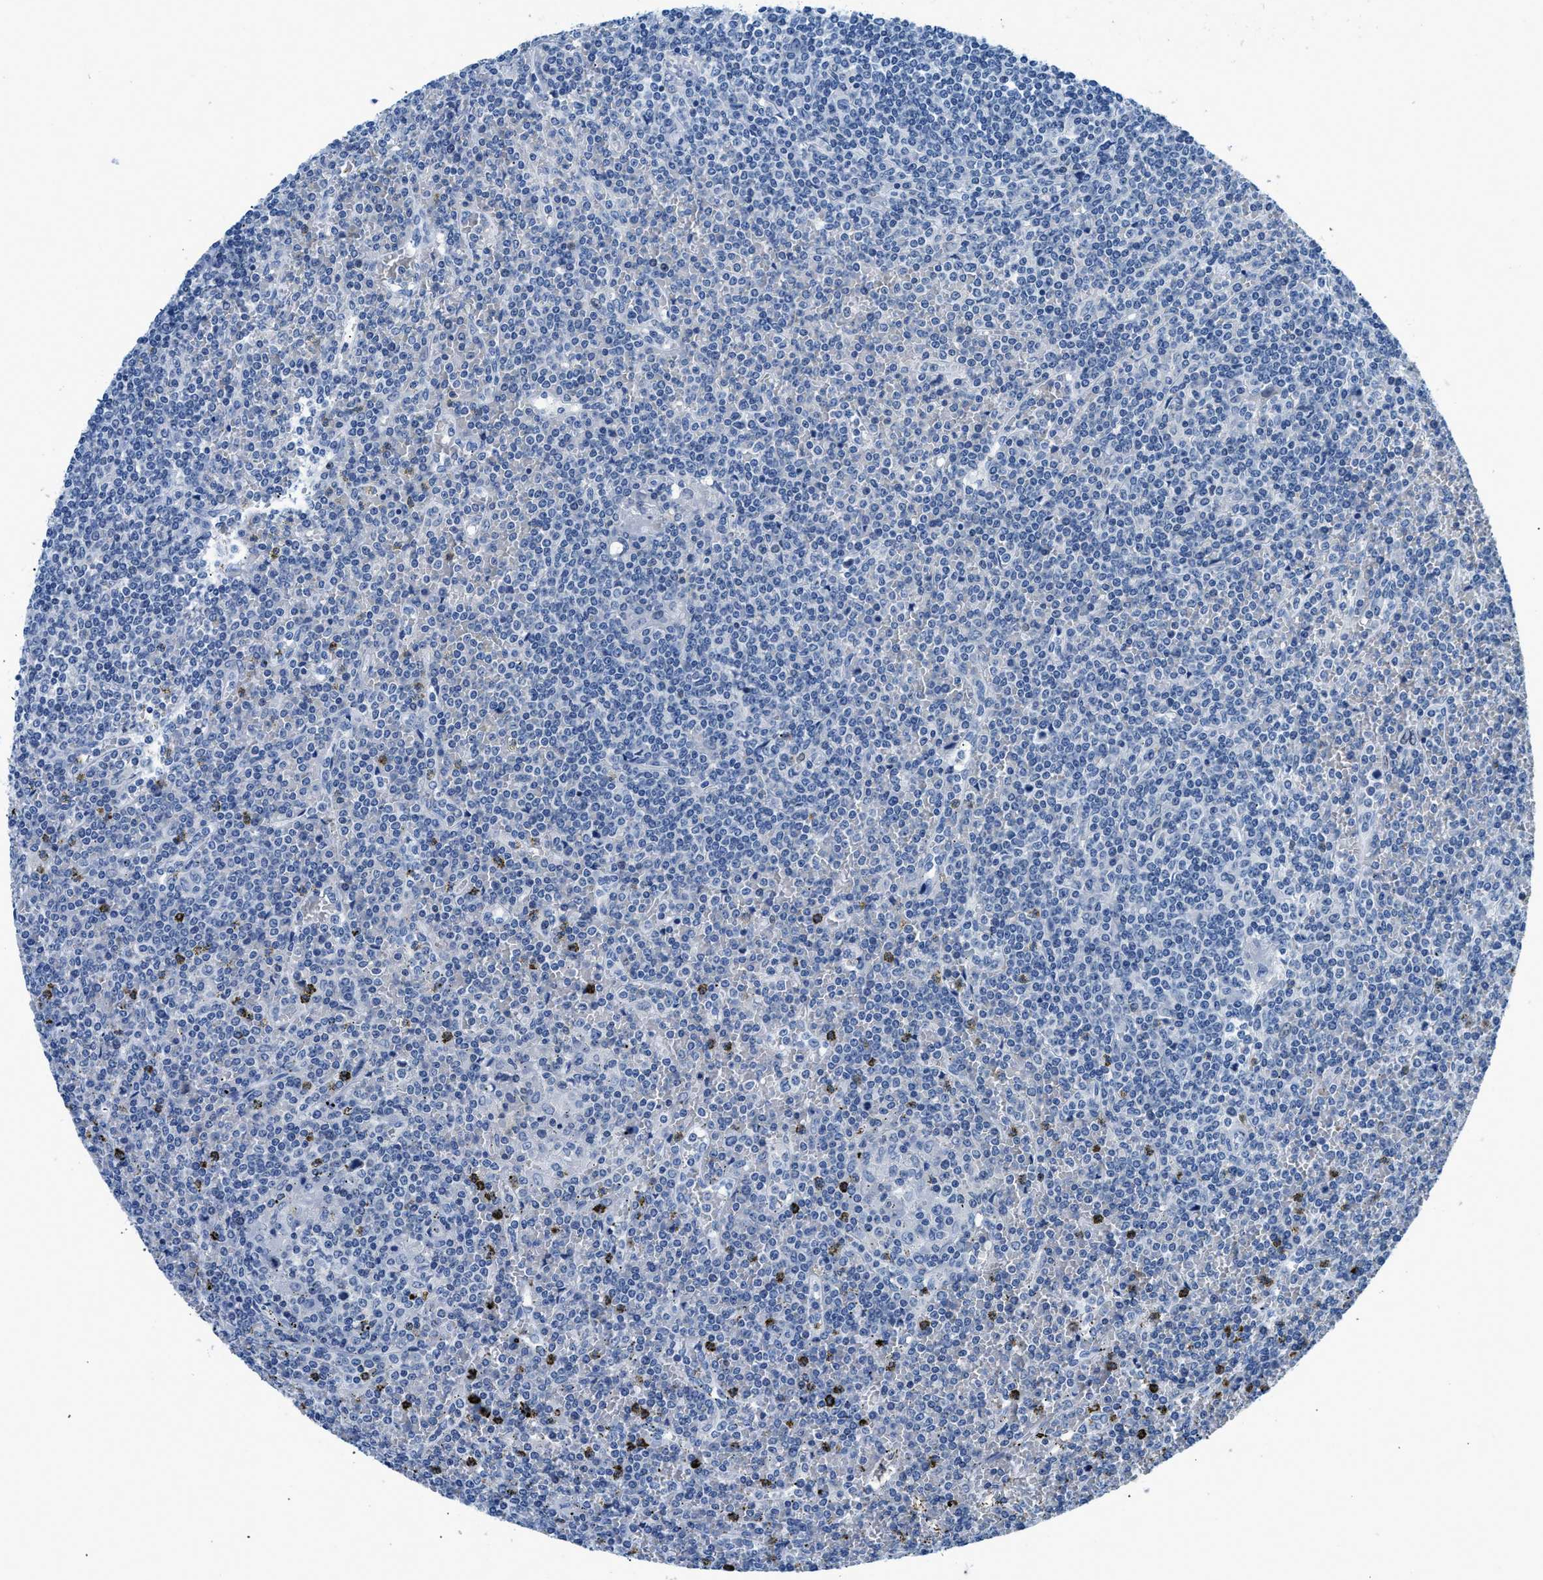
{"staining": {"intensity": "negative", "quantity": "none", "location": "none"}, "tissue": "lymphoma", "cell_type": "Tumor cells", "image_type": "cancer", "snomed": [{"axis": "morphology", "description": "Malignant lymphoma, non-Hodgkin's type, Low grade"}, {"axis": "topography", "description": "Spleen"}], "caption": "Immunohistochemistry of malignant lymphoma, non-Hodgkin's type (low-grade) exhibits no expression in tumor cells.", "gene": "NFATC2", "patient": {"sex": "female", "age": 19}}